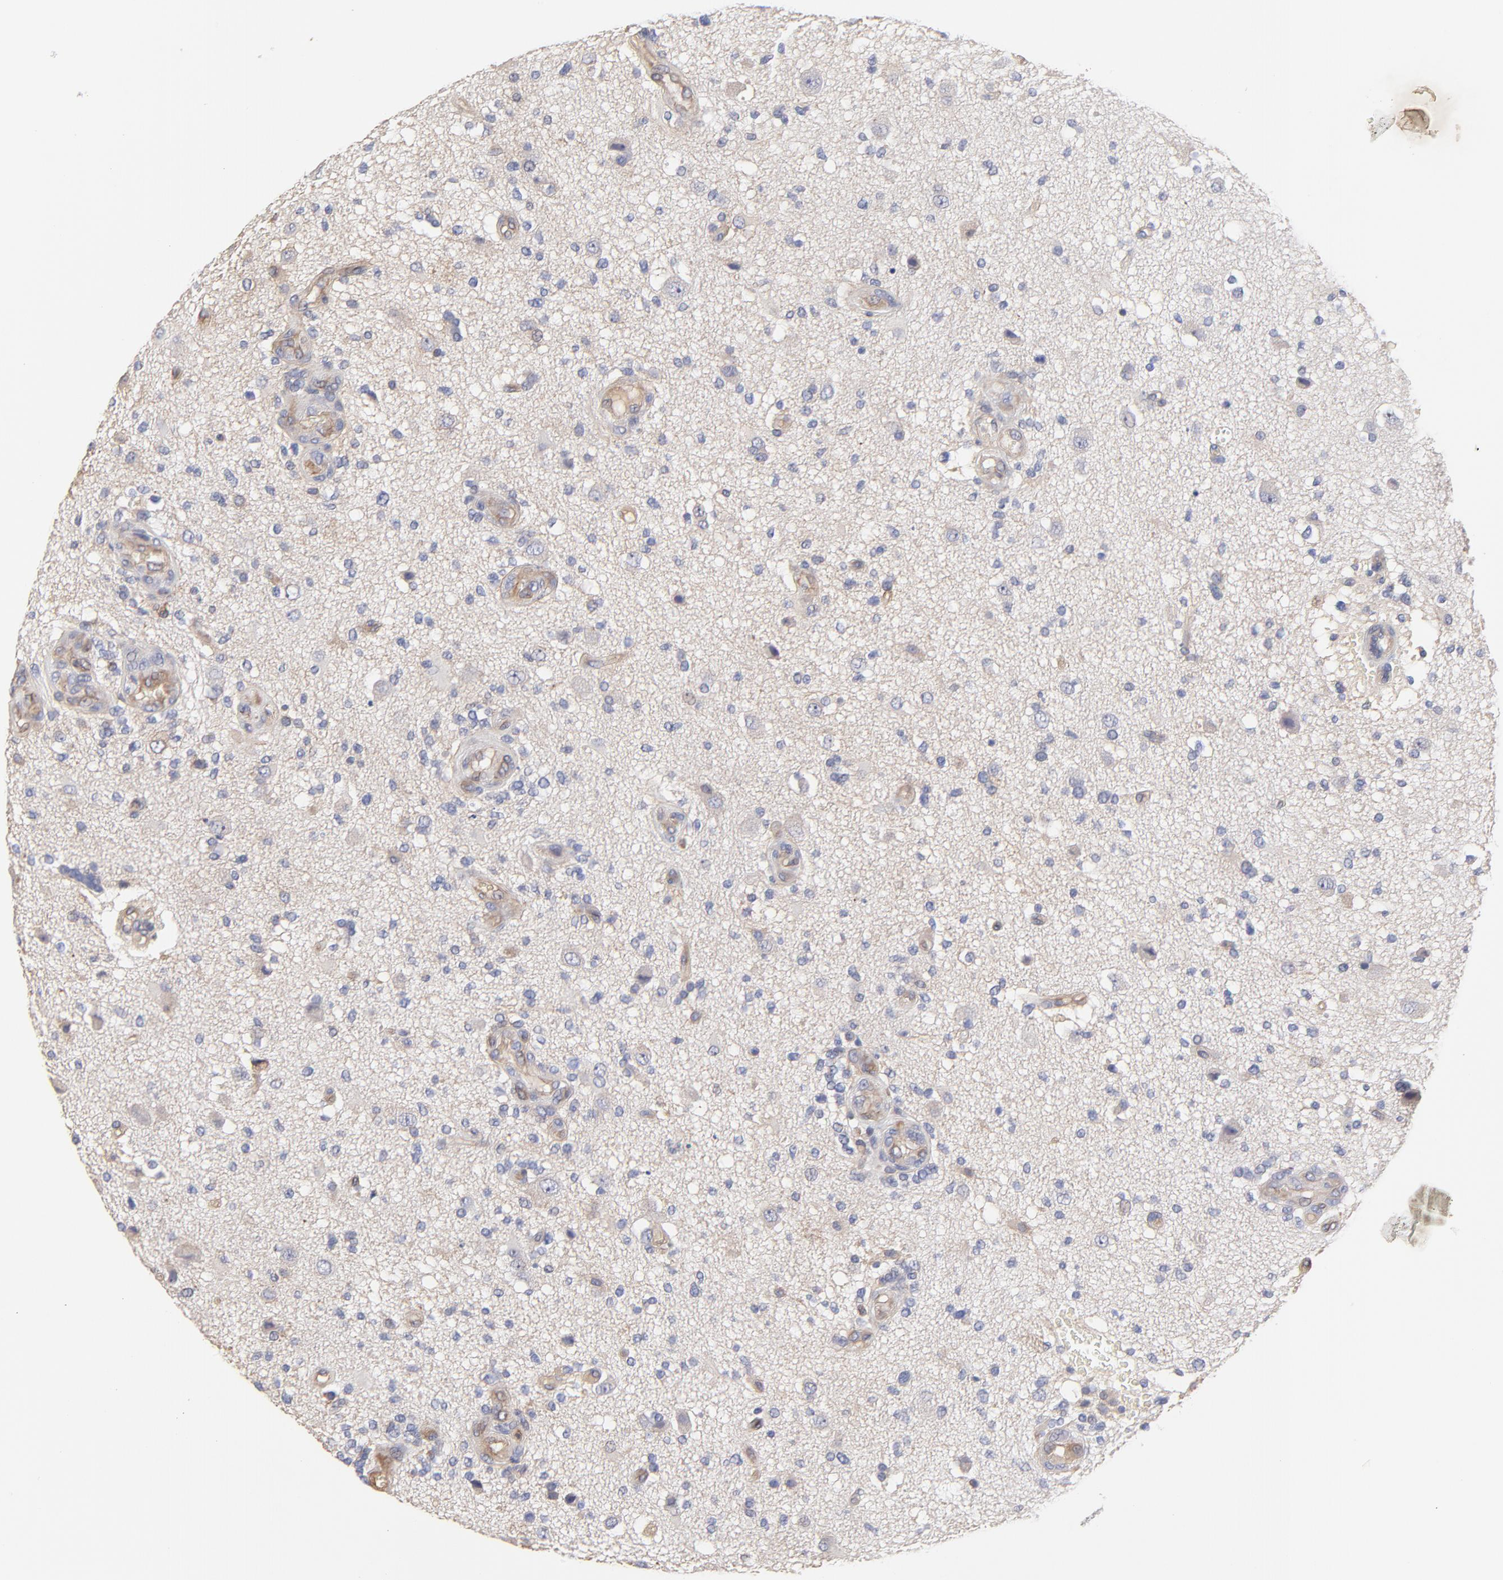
{"staining": {"intensity": "weak", "quantity": "<25%", "location": "cytoplasmic/membranous,nuclear"}, "tissue": "glioma", "cell_type": "Tumor cells", "image_type": "cancer", "snomed": [{"axis": "morphology", "description": "Normal tissue, NOS"}, {"axis": "morphology", "description": "Glioma, malignant, High grade"}, {"axis": "topography", "description": "Cerebral cortex"}], "caption": "Protein analysis of malignant glioma (high-grade) exhibits no significant staining in tumor cells.", "gene": "LRCH2", "patient": {"sex": "male", "age": 75}}